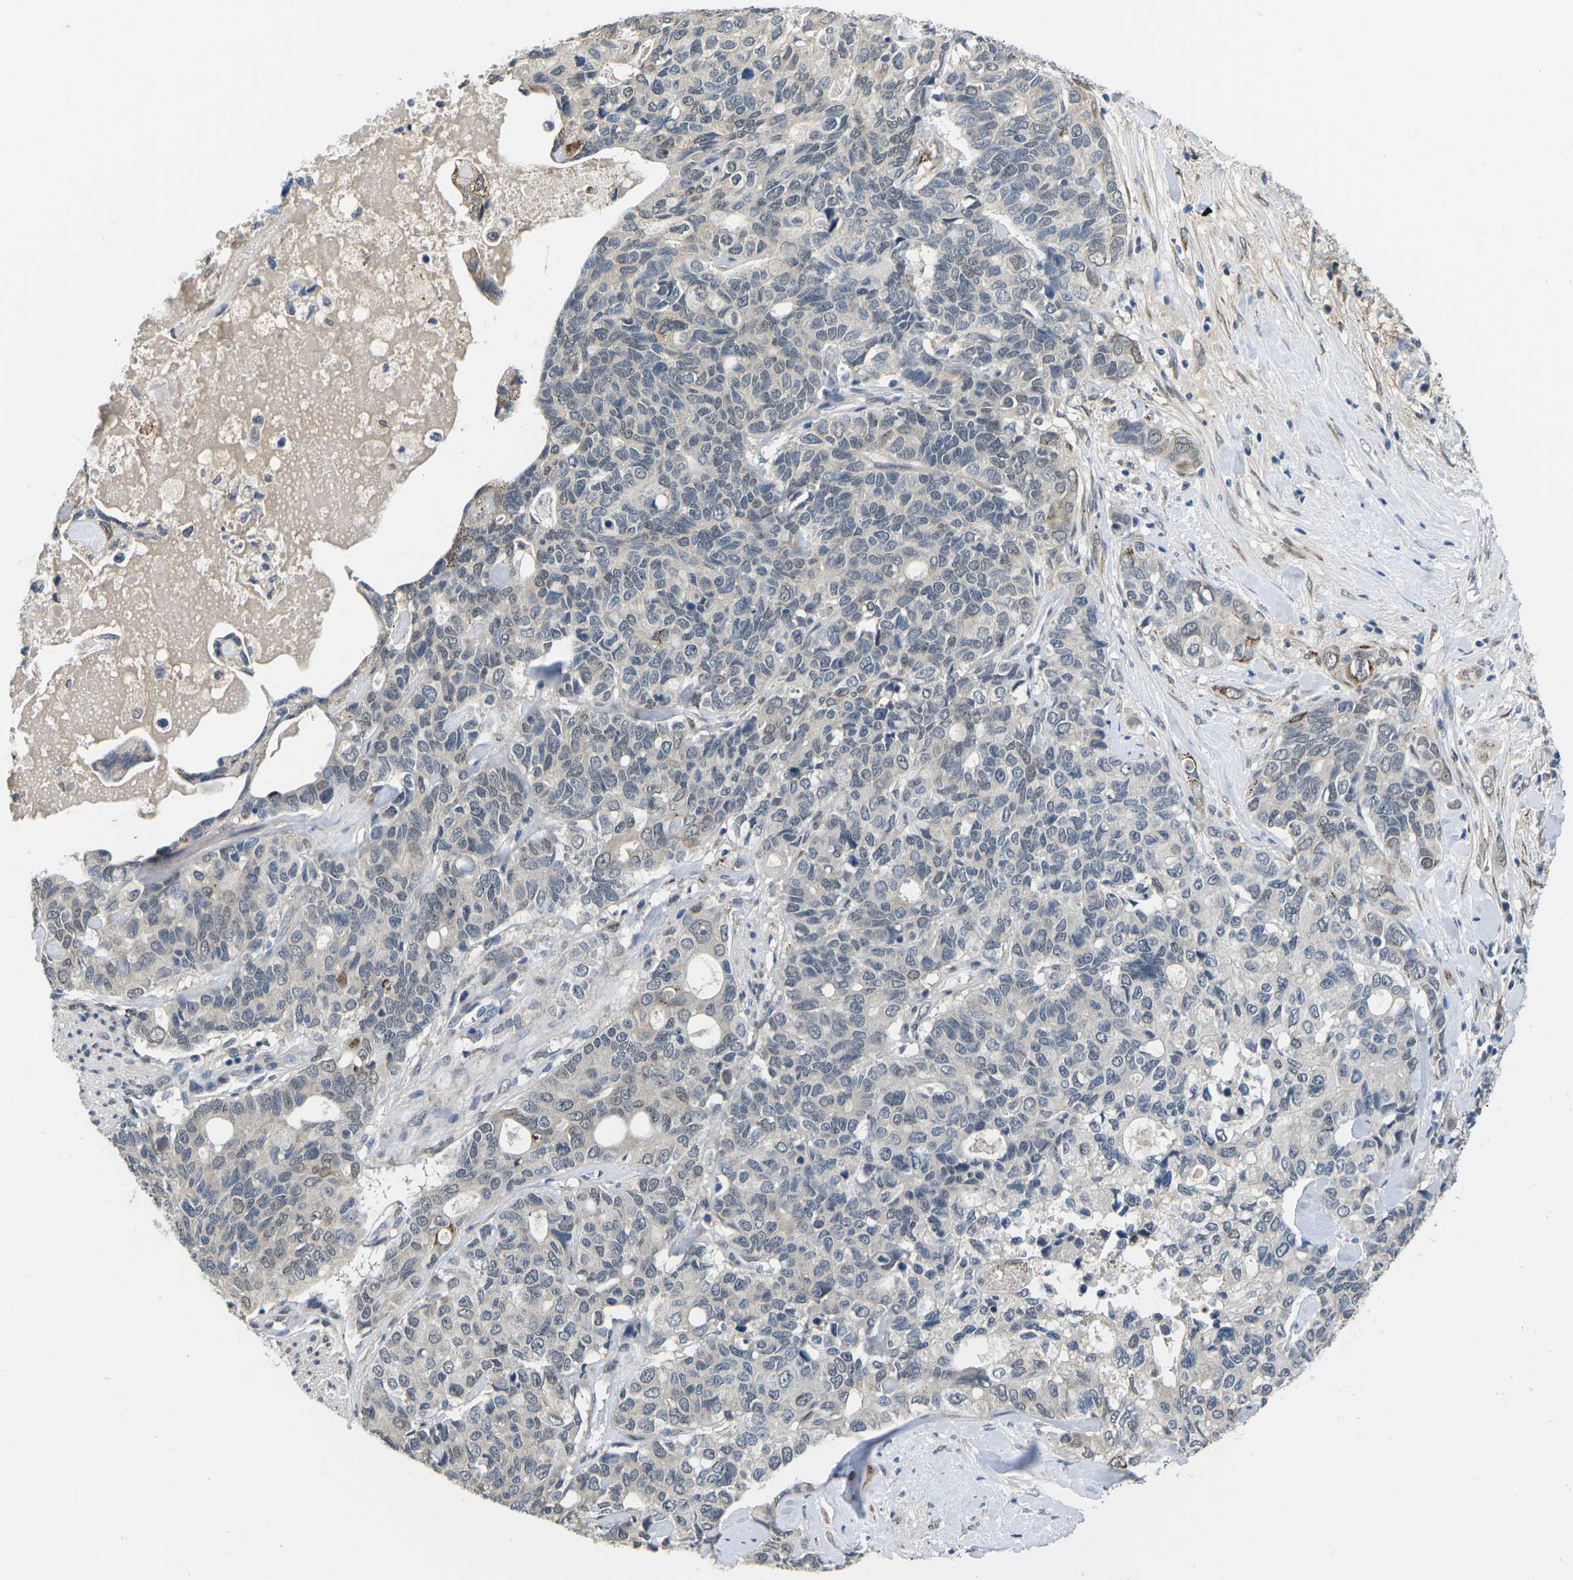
{"staining": {"intensity": "weak", "quantity": "<25%", "location": "nuclear"}, "tissue": "pancreatic cancer", "cell_type": "Tumor cells", "image_type": "cancer", "snomed": [{"axis": "morphology", "description": "Adenocarcinoma, NOS"}, {"axis": "topography", "description": "Pancreas"}], "caption": "The histopathology image demonstrates no staining of tumor cells in pancreatic adenocarcinoma. Nuclei are stained in blue.", "gene": "SCNN1B", "patient": {"sex": "female", "age": 56}}